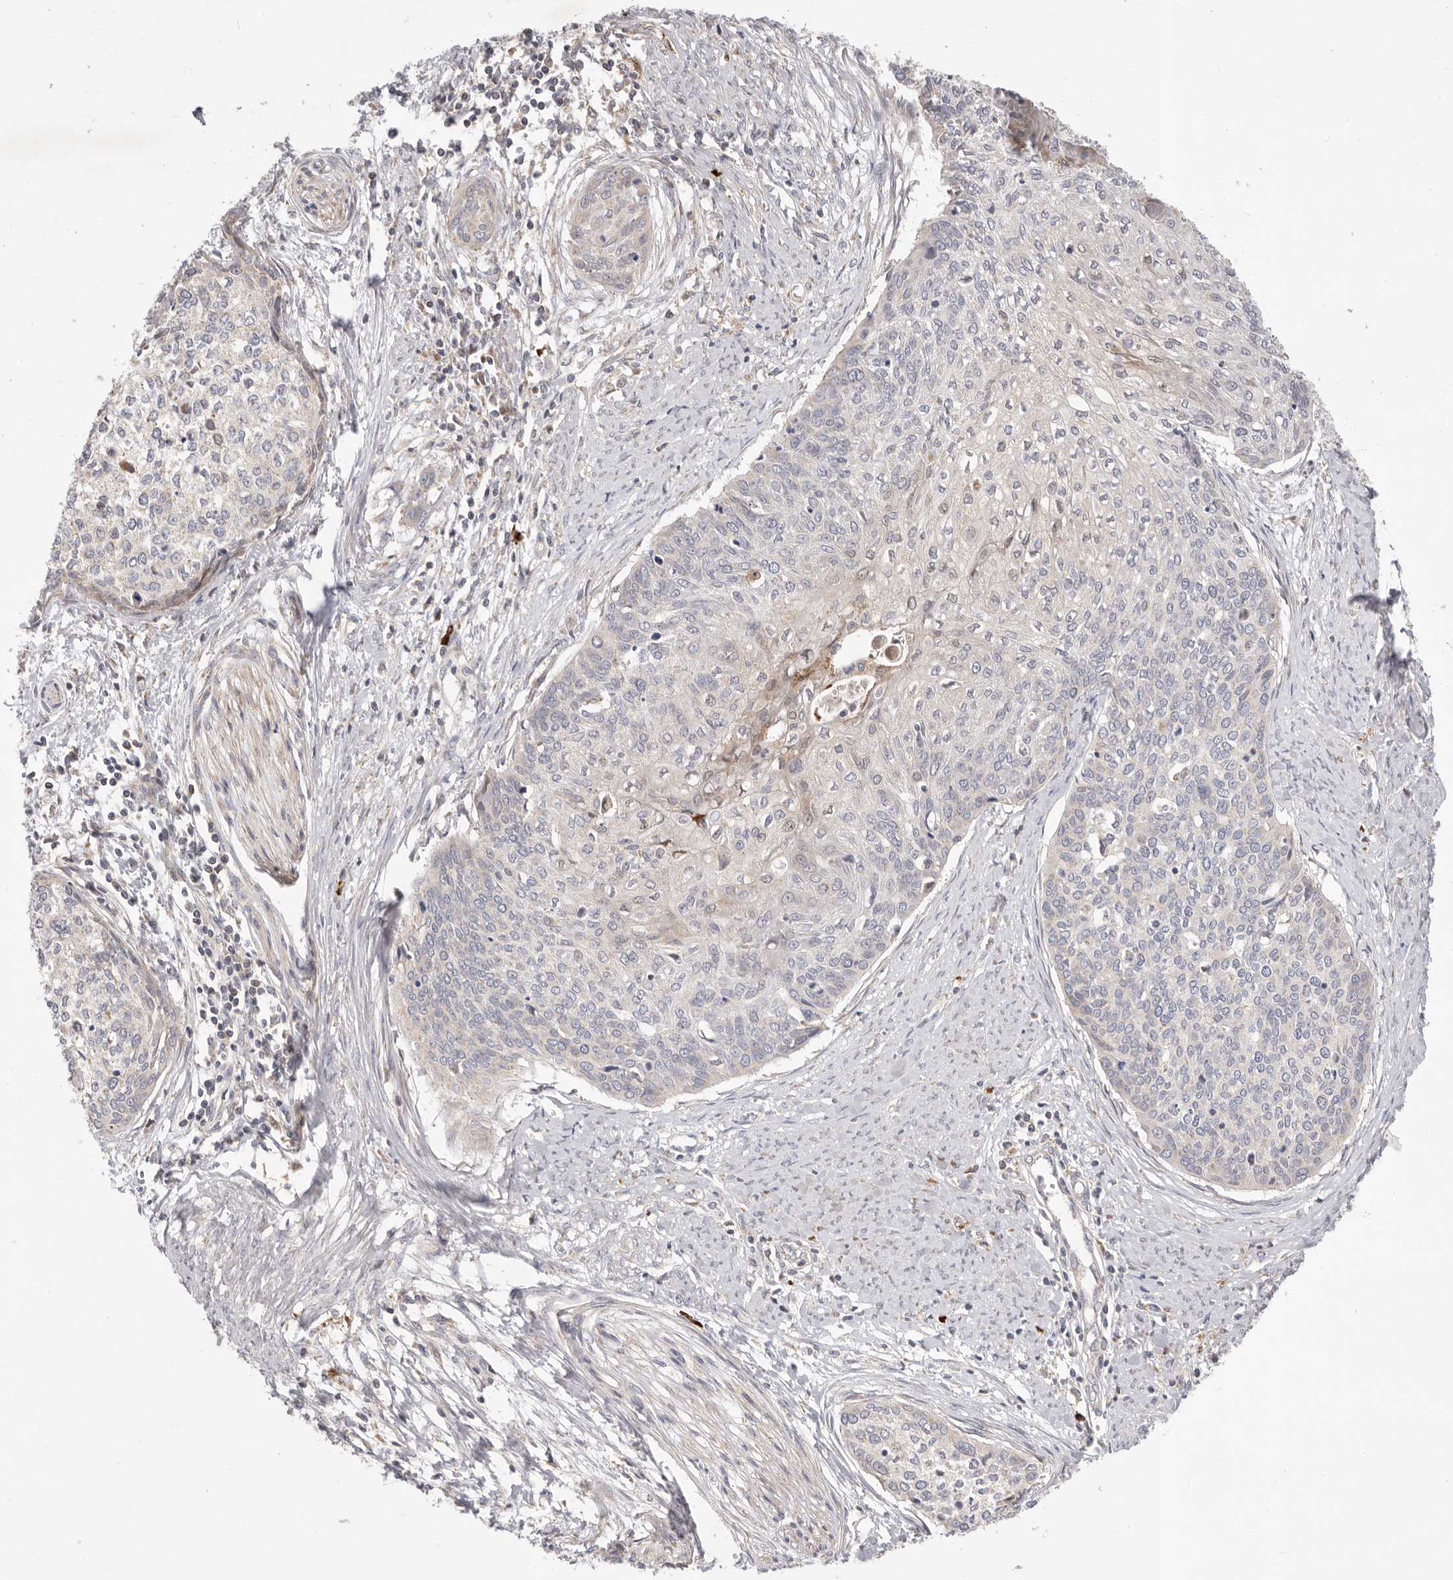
{"staining": {"intensity": "negative", "quantity": "none", "location": "none"}, "tissue": "cervical cancer", "cell_type": "Tumor cells", "image_type": "cancer", "snomed": [{"axis": "morphology", "description": "Squamous cell carcinoma, NOS"}, {"axis": "topography", "description": "Cervix"}], "caption": "An immunohistochemistry micrograph of cervical squamous cell carcinoma is shown. There is no staining in tumor cells of cervical squamous cell carcinoma. The staining is performed using DAB brown chromogen with nuclei counter-stained in using hematoxylin.", "gene": "USH1C", "patient": {"sex": "female", "age": 37}}